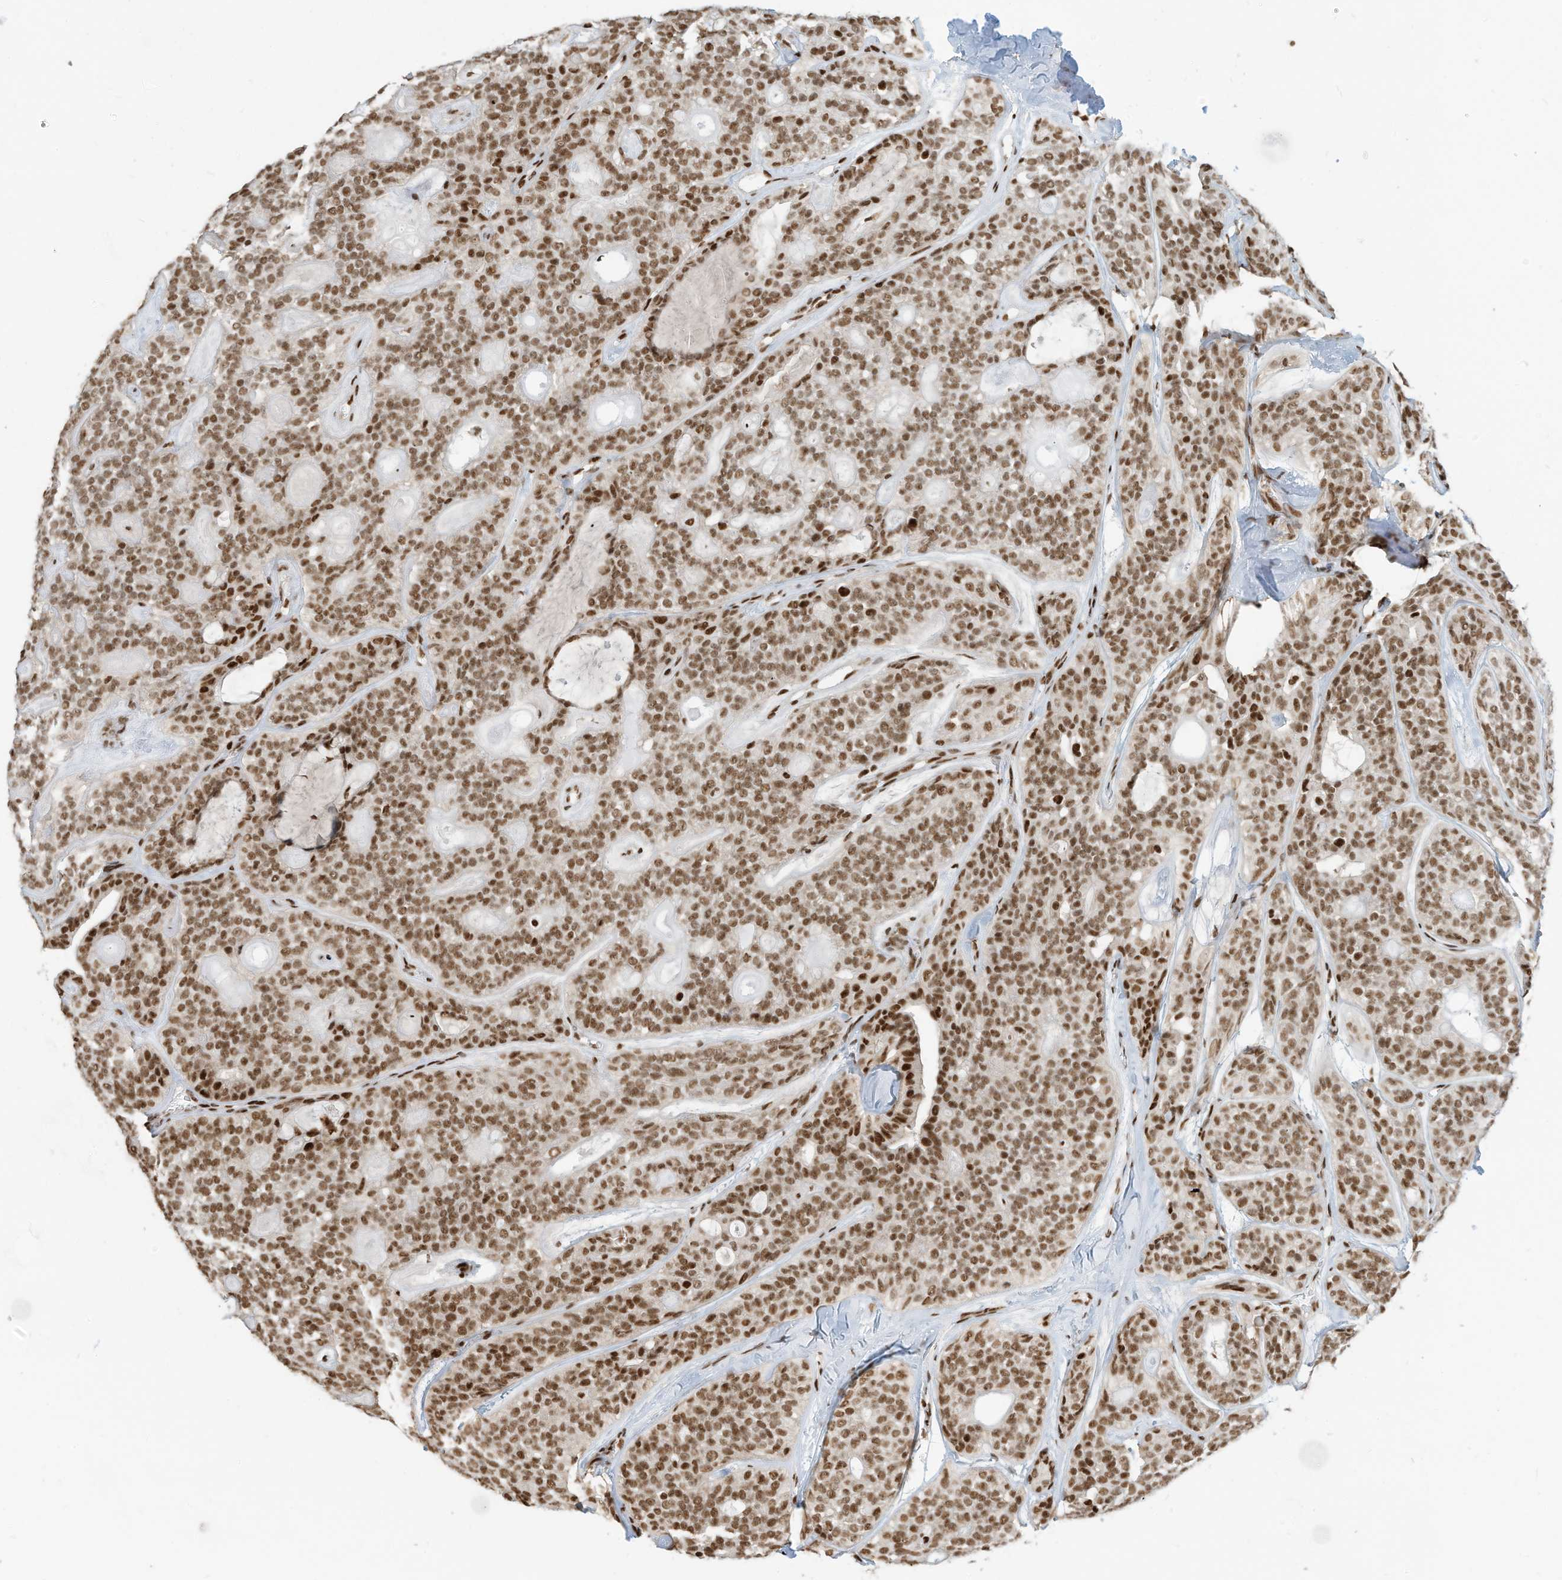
{"staining": {"intensity": "moderate", "quantity": ">75%", "location": "nuclear"}, "tissue": "head and neck cancer", "cell_type": "Tumor cells", "image_type": "cancer", "snomed": [{"axis": "morphology", "description": "Adenocarcinoma, NOS"}, {"axis": "topography", "description": "Head-Neck"}], "caption": "The immunohistochemical stain labels moderate nuclear staining in tumor cells of head and neck adenocarcinoma tissue.", "gene": "SAMD15", "patient": {"sex": "male", "age": 66}}